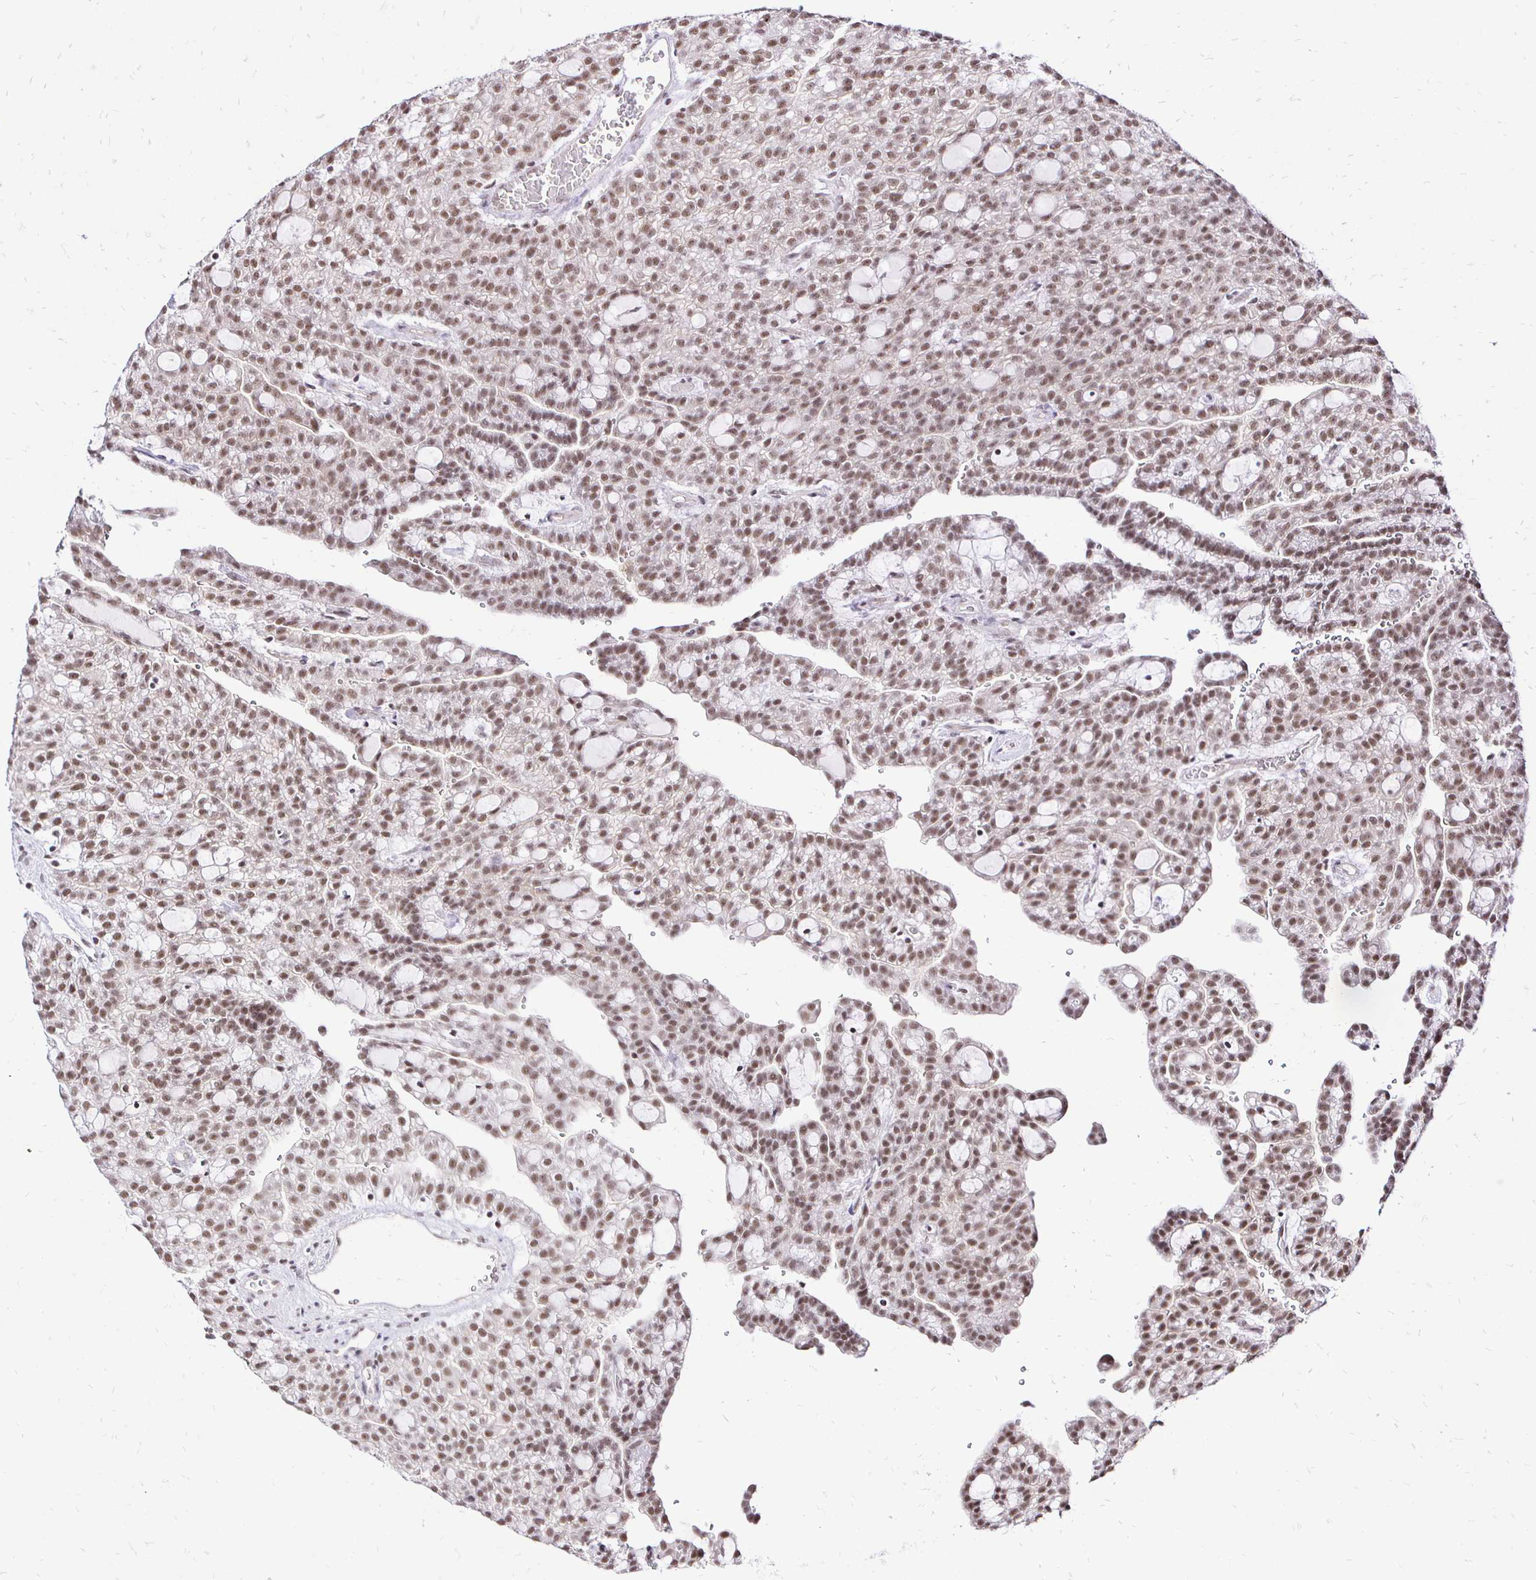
{"staining": {"intensity": "moderate", "quantity": "25%-75%", "location": "nuclear"}, "tissue": "renal cancer", "cell_type": "Tumor cells", "image_type": "cancer", "snomed": [{"axis": "morphology", "description": "Adenocarcinoma, NOS"}, {"axis": "topography", "description": "Kidney"}], "caption": "Brown immunohistochemical staining in human renal cancer (adenocarcinoma) shows moderate nuclear staining in approximately 25%-75% of tumor cells.", "gene": "SIN3A", "patient": {"sex": "male", "age": 63}}